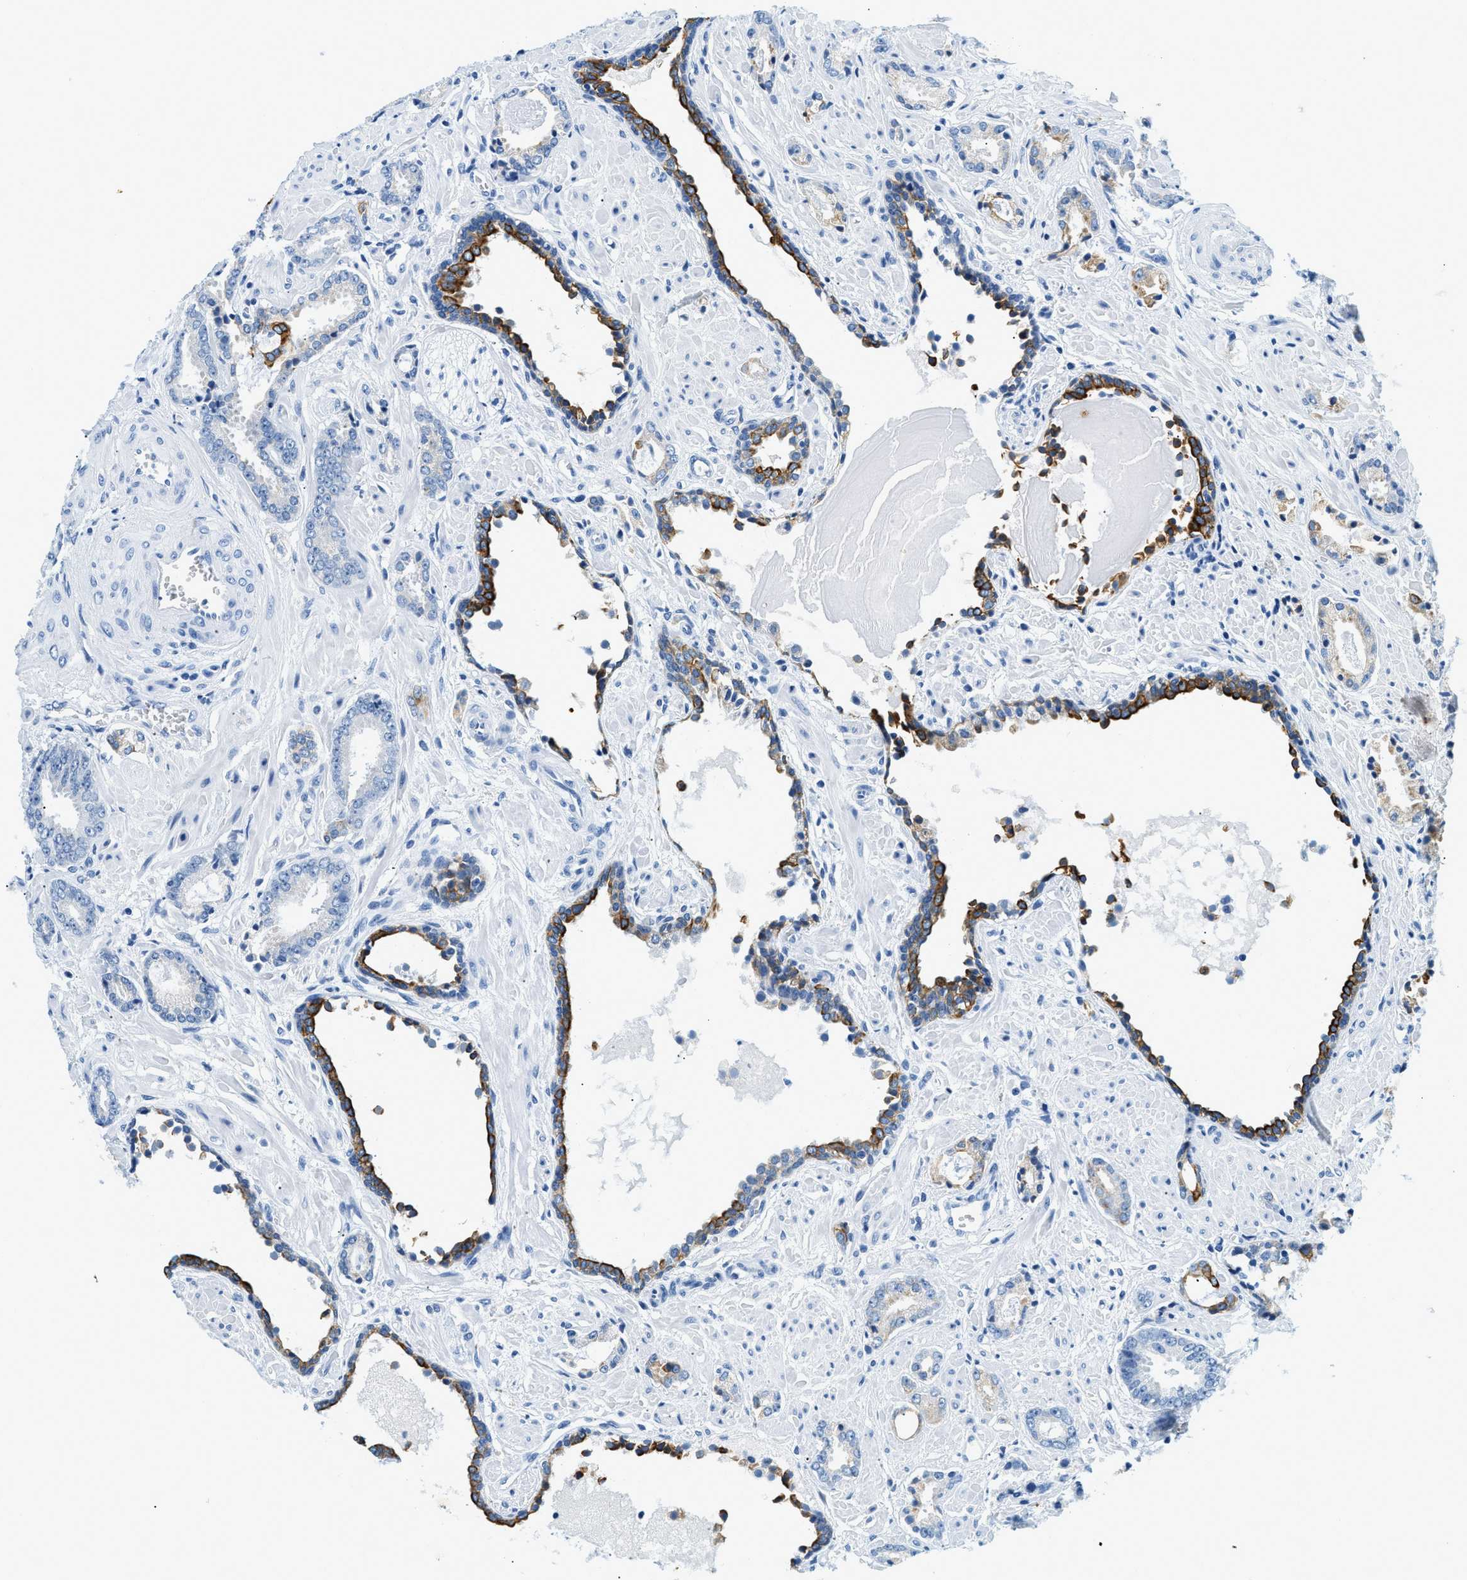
{"staining": {"intensity": "moderate", "quantity": "<25%", "location": "cytoplasmic/membranous"}, "tissue": "prostate cancer", "cell_type": "Tumor cells", "image_type": "cancer", "snomed": [{"axis": "morphology", "description": "Adenocarcinoma, Low grade"}, {"axis": "topography", "description": "Prostate"}], "caption": "The image displays a brown stain indicating the presence of a protein in the cytoplasmic/membranous of tumor cells in prostate cancer.", "gene": "STXBP2", "patient": {"sex": "male", "age": 53}}